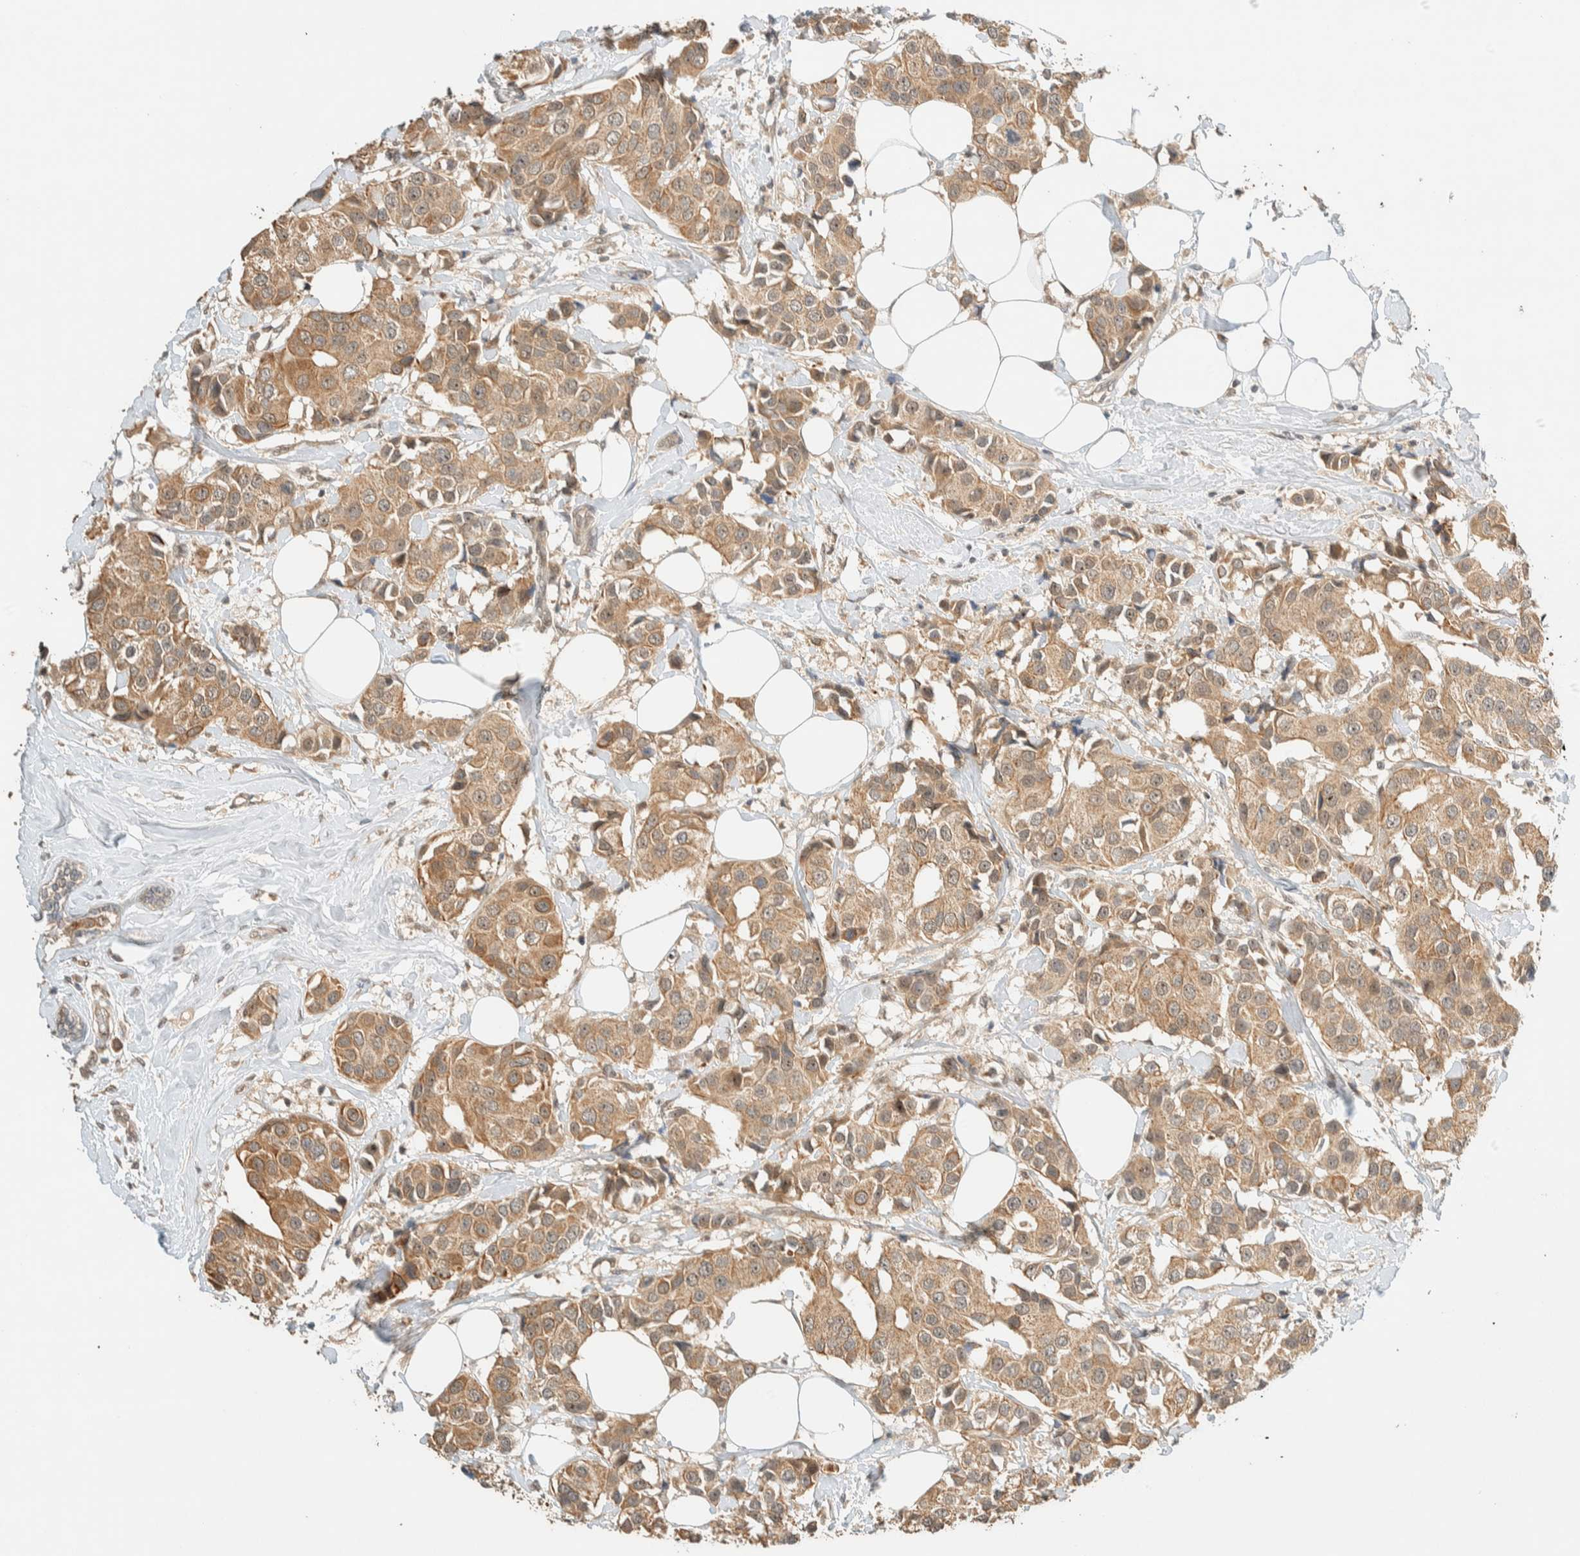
{"staining": {"intensity": "moderate", "quantity": ">75%", "location": "cytoplasmic/membranous"}, "tissue": "breast cancer", "cell_type": "Tumor cells", "image_type": "cancer", "snomed": [{"axis": "morphology", "description": "Normal tissue, NOS"}, {"axis": "morphology", "description": "Duct carcinoma"}, {"axis": "topography", "description": "Breast"}], "caption": "Immunohistochemistry (IHC) photomicrograph of human intraductal carcinoma (breast) stained for a protein (brown), which displays medium levels of moderate cytoplasmic/membranous expression in approximately >75% of tumor cells.", "gene": "ZBTB34", "patient": {"sex": "female", "age": 39}}